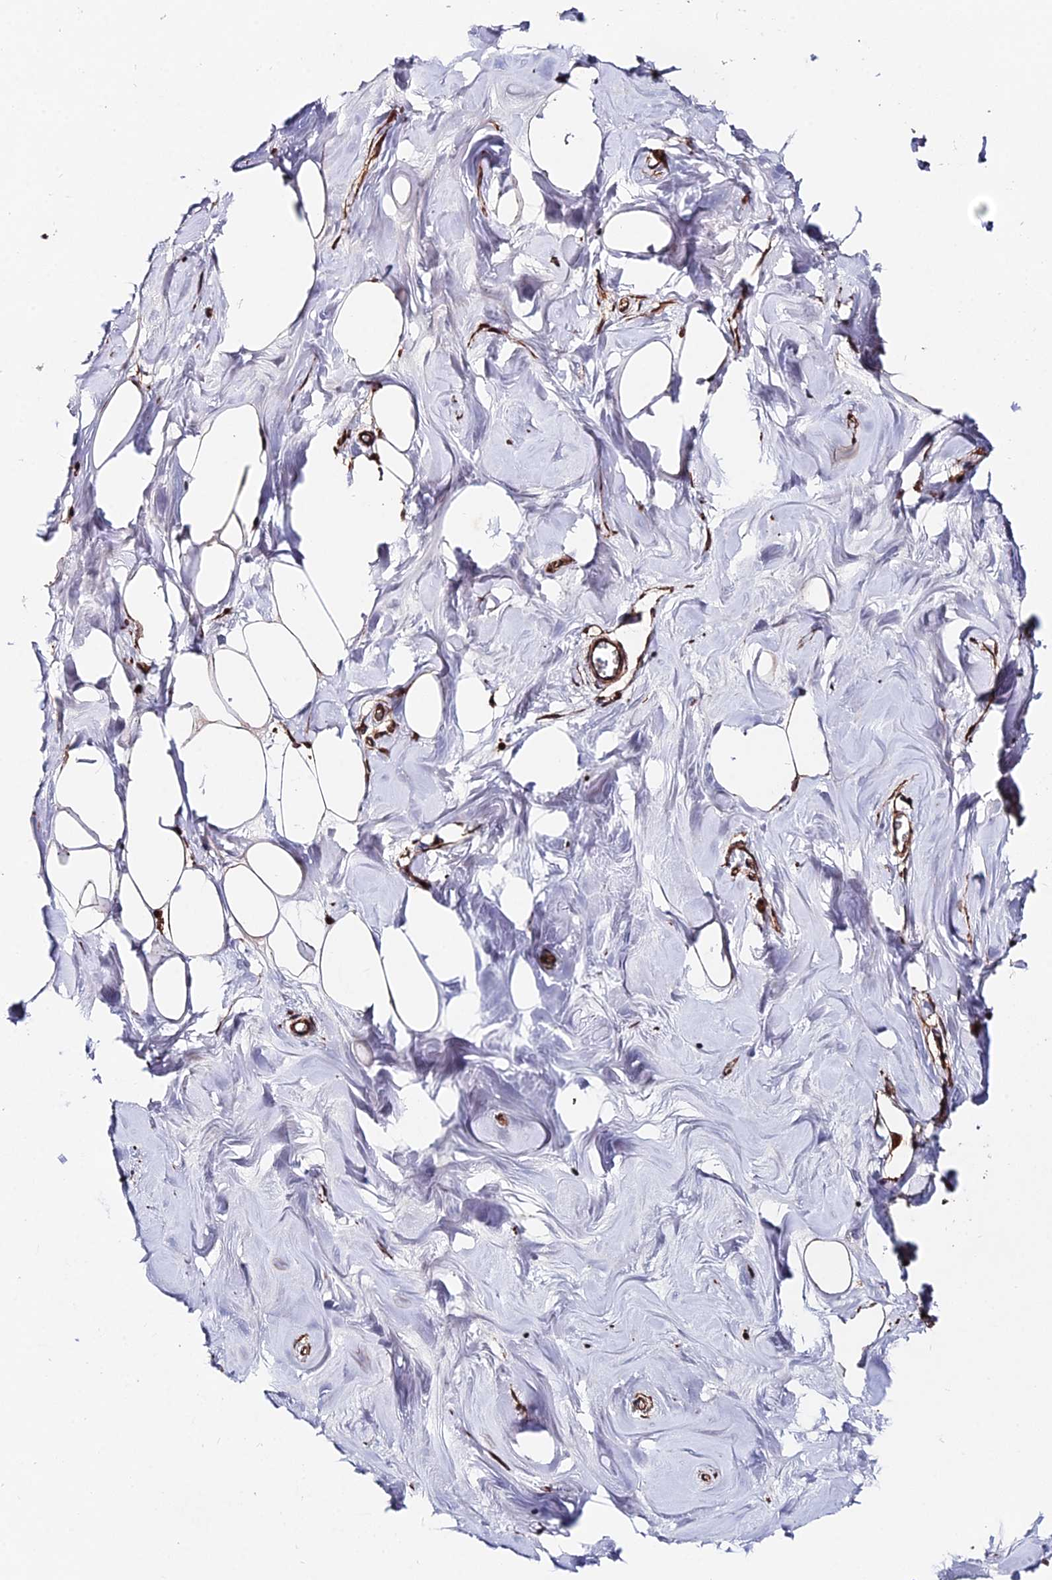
{"staining": {"intensity": "moderate", "quantity": "25%-75%", "location": "cytoplasmic/membranous"}, "tissue": "breast", "cell_type": "Adipocytes", "image_type": "normal", "snomed": [{"axis": "morphology", "description": "Normal tissue, NOS"}, {"axis": "topography", "description": "Breast"}], "caption": "An image showing moderate cytoplasmic/membranous expression in approximately 25%-75% of adipocytes in unremarkable breast, as visualized by brown immunohistochemical staining.", "gene": "ACTR5", "patient": {"sex": "female", "age": 27}}